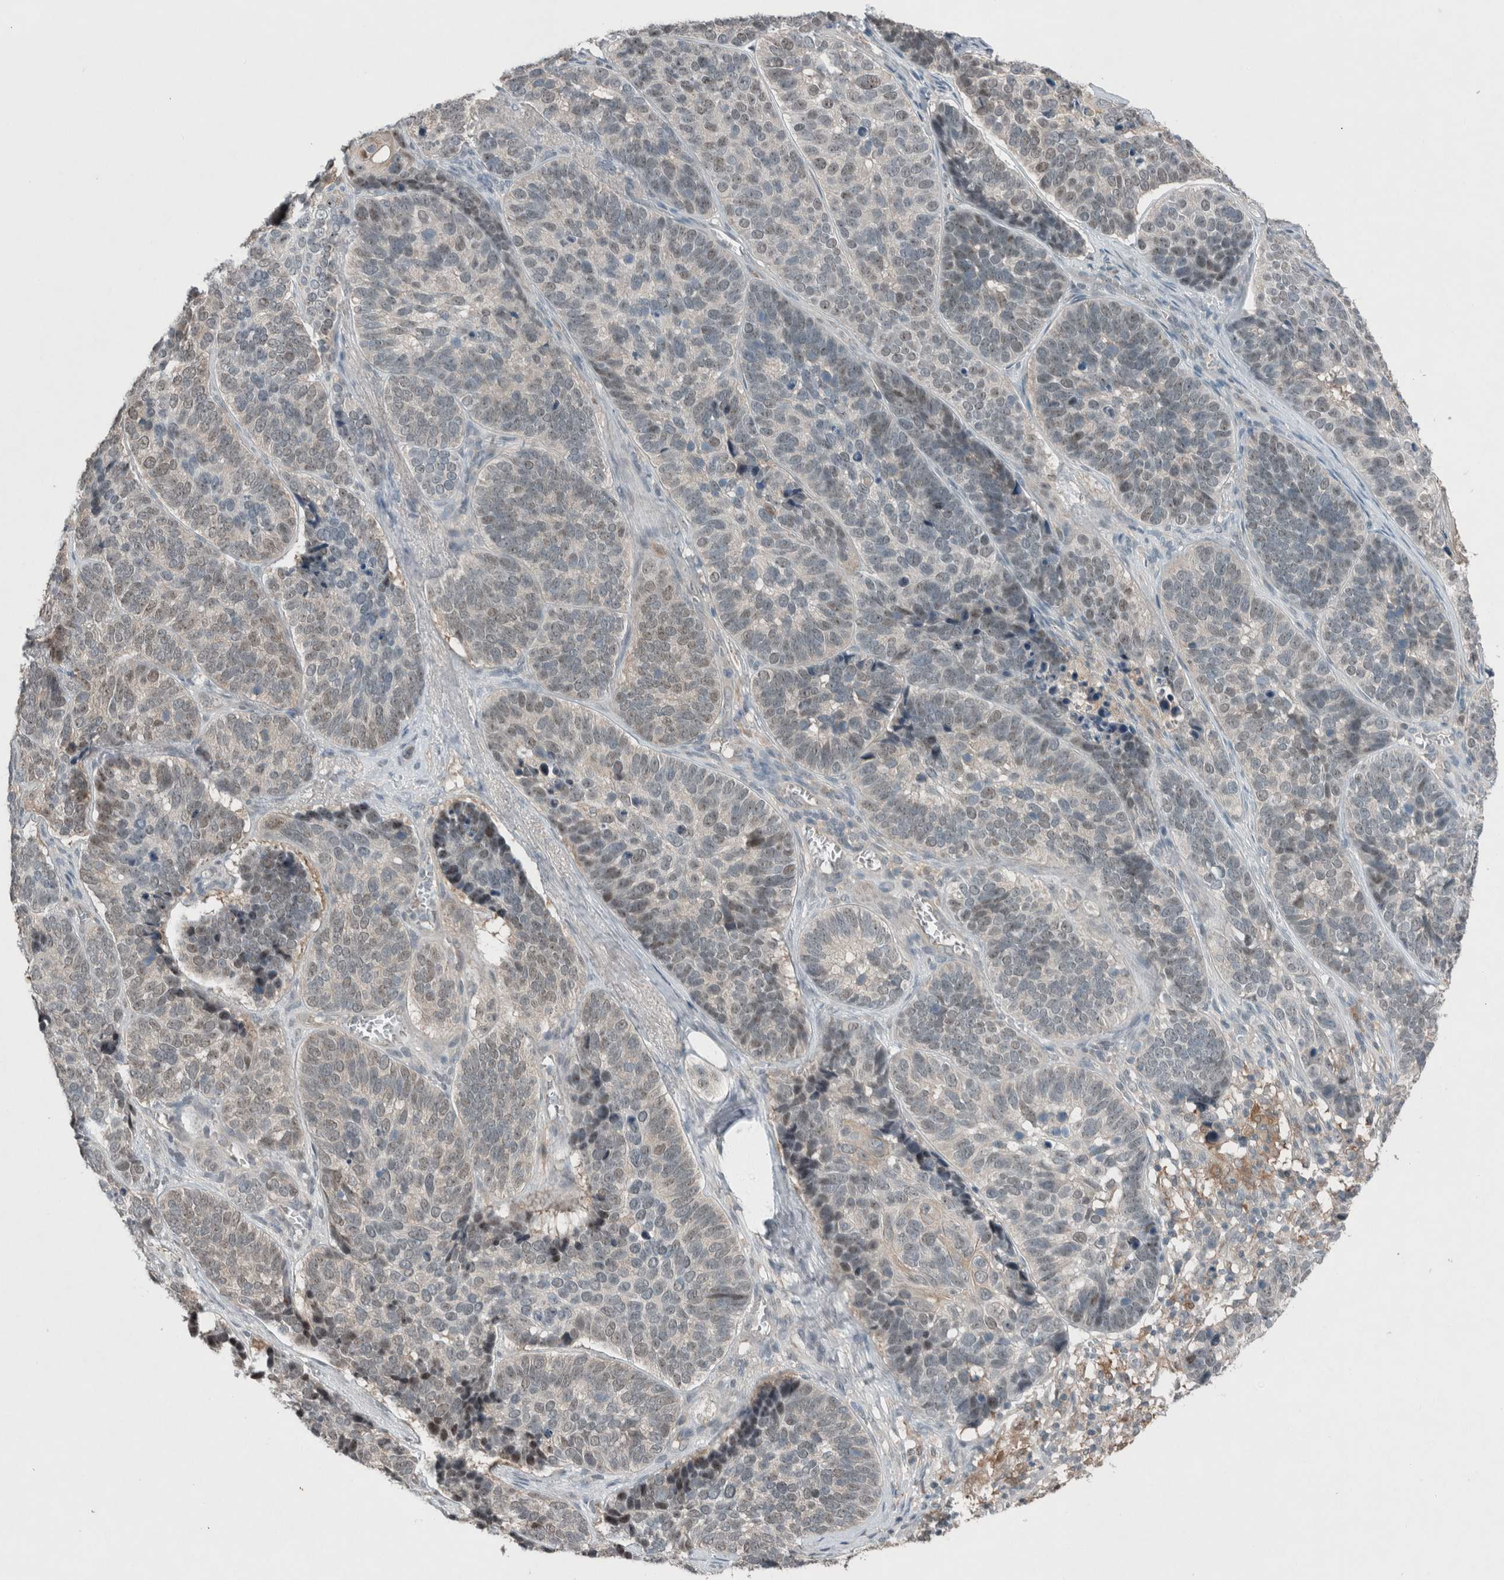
{"staining": {"intensity": "weak", "quantity": "<25%", "location": "nuclear"}, "tissue": "skin cancer", "cell_type": "Tumor cells", "image_type": "cancer", "snomed": [{"axis": "morphology", "description": "Basal cell carcinoma"}, {"axis": "topography", "description": "Skin"}], "caption": "Tumor cells show no significant protein positivity in skin basal cell carcinoma. Brightfield microscopy of IHC stained with DAB (brown) and hematoxylin (blue), captured at high magnification.", "gene": "RALGDS", "patient": {"sex": "male", "age": 62}}